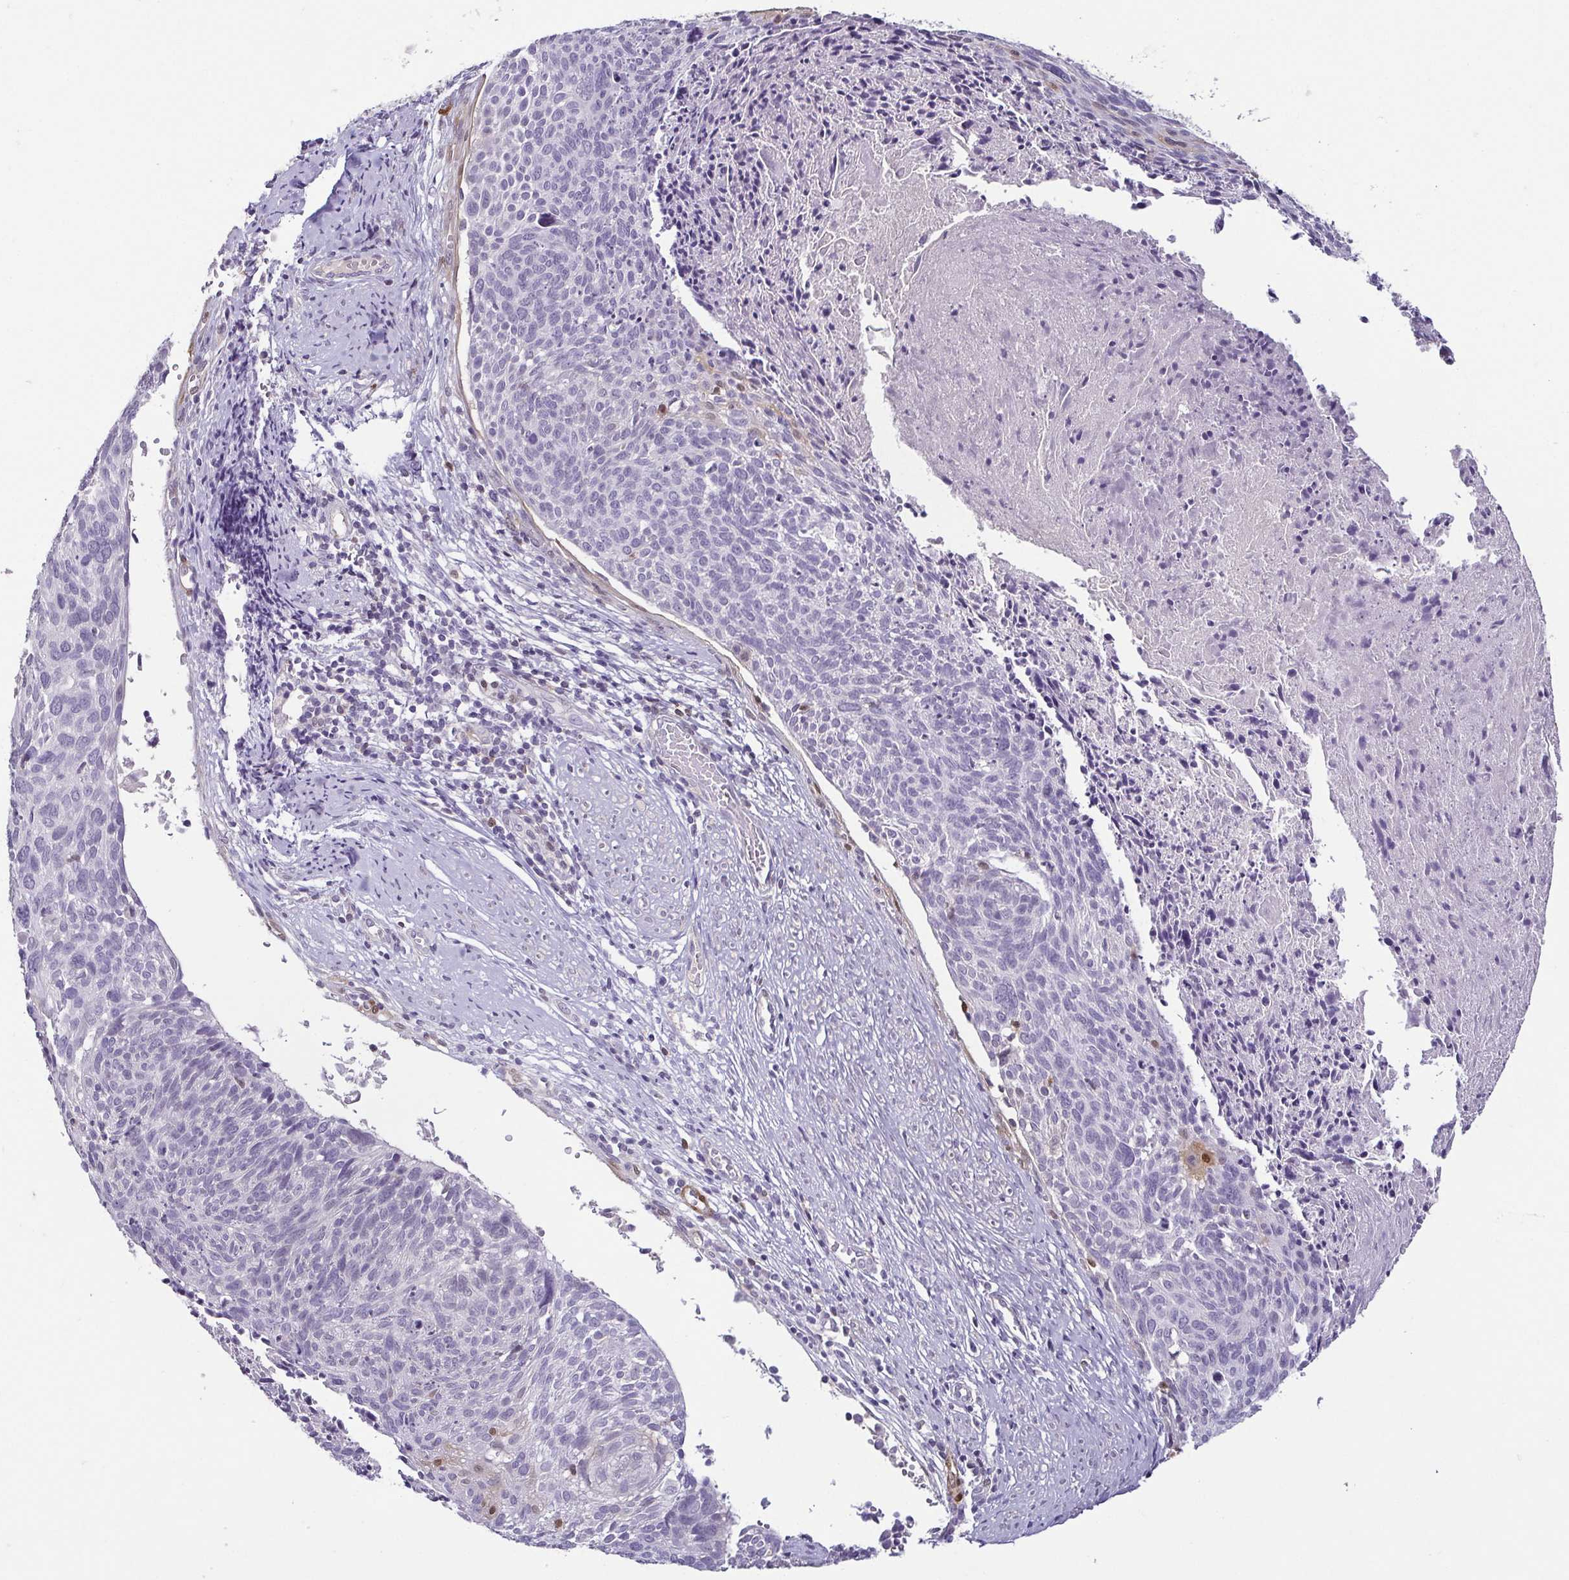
{"staining": {"intensity": "negative", "quantity": "none", "location": "none"}, "tissue": "cervical cancer", "cell_type": "Tumor cells", "image_type": "cancer", "snomed": [{"axis": "morphology", "description": "Squamous cell carcinoma, NOS"}, {"axis": "topography", "description": "Cervix"}], "caption": "Immunohistochemical staining of human cervical cancer shows no significant staining in tumor cells.", "gene": "HOPX", "patient": {"sex": "female", "age": 49}}